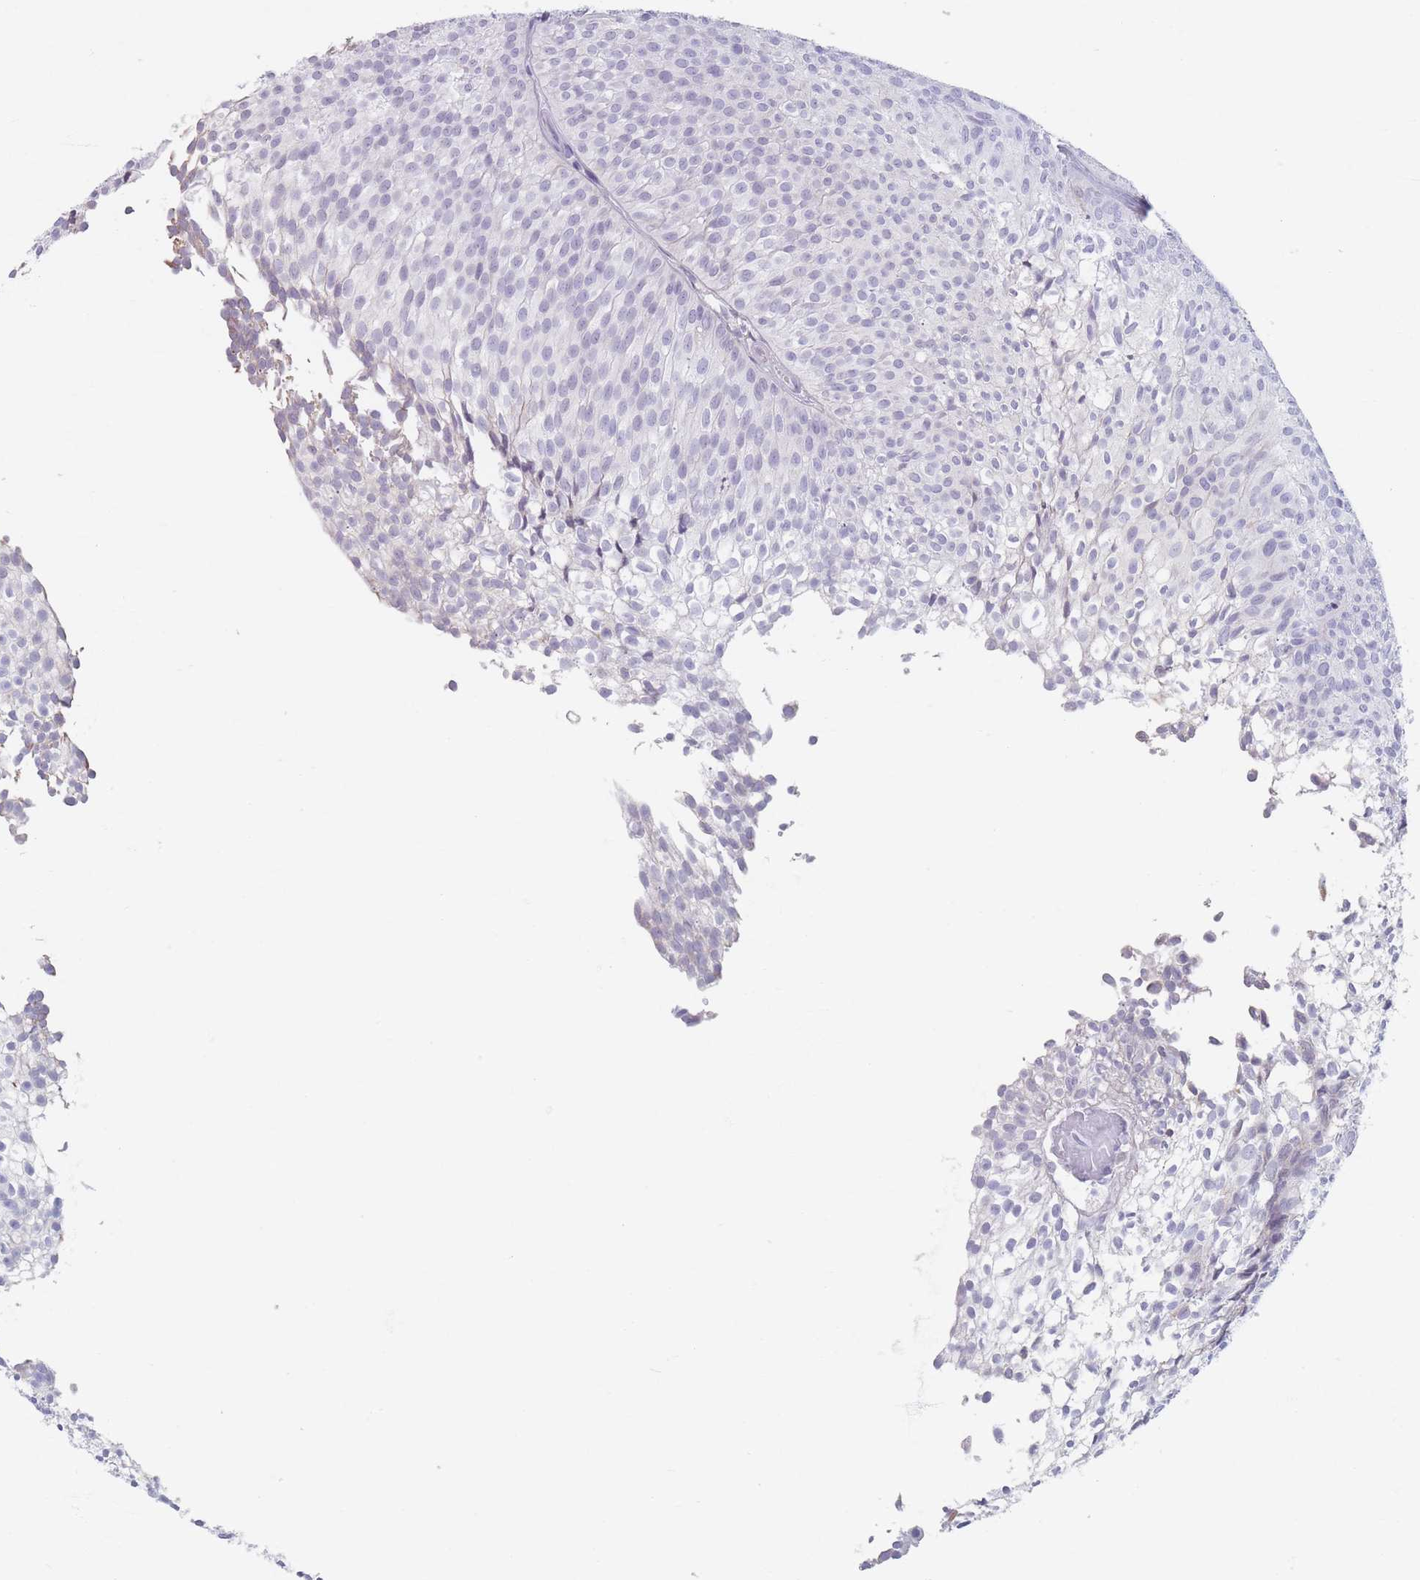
{"staining": {"intensity": "negative", "quantity": "none", "location": "none"}, "tissue": "urothelial cancer", "cell_type": "Tumor cells", "image_type": "cancer", "snomed": [{"axis": "morphology", "description": "Urothelial carcinoma, Low grade"}, {"axis": "topography", "description": "Urinary bladder"}], "caption": "Image shows no significant protein positivity in tumor cells of low-grade urothelial carcinoma.", "gene": "PIGM", "patient": {"sex": "male", "age": 91}}